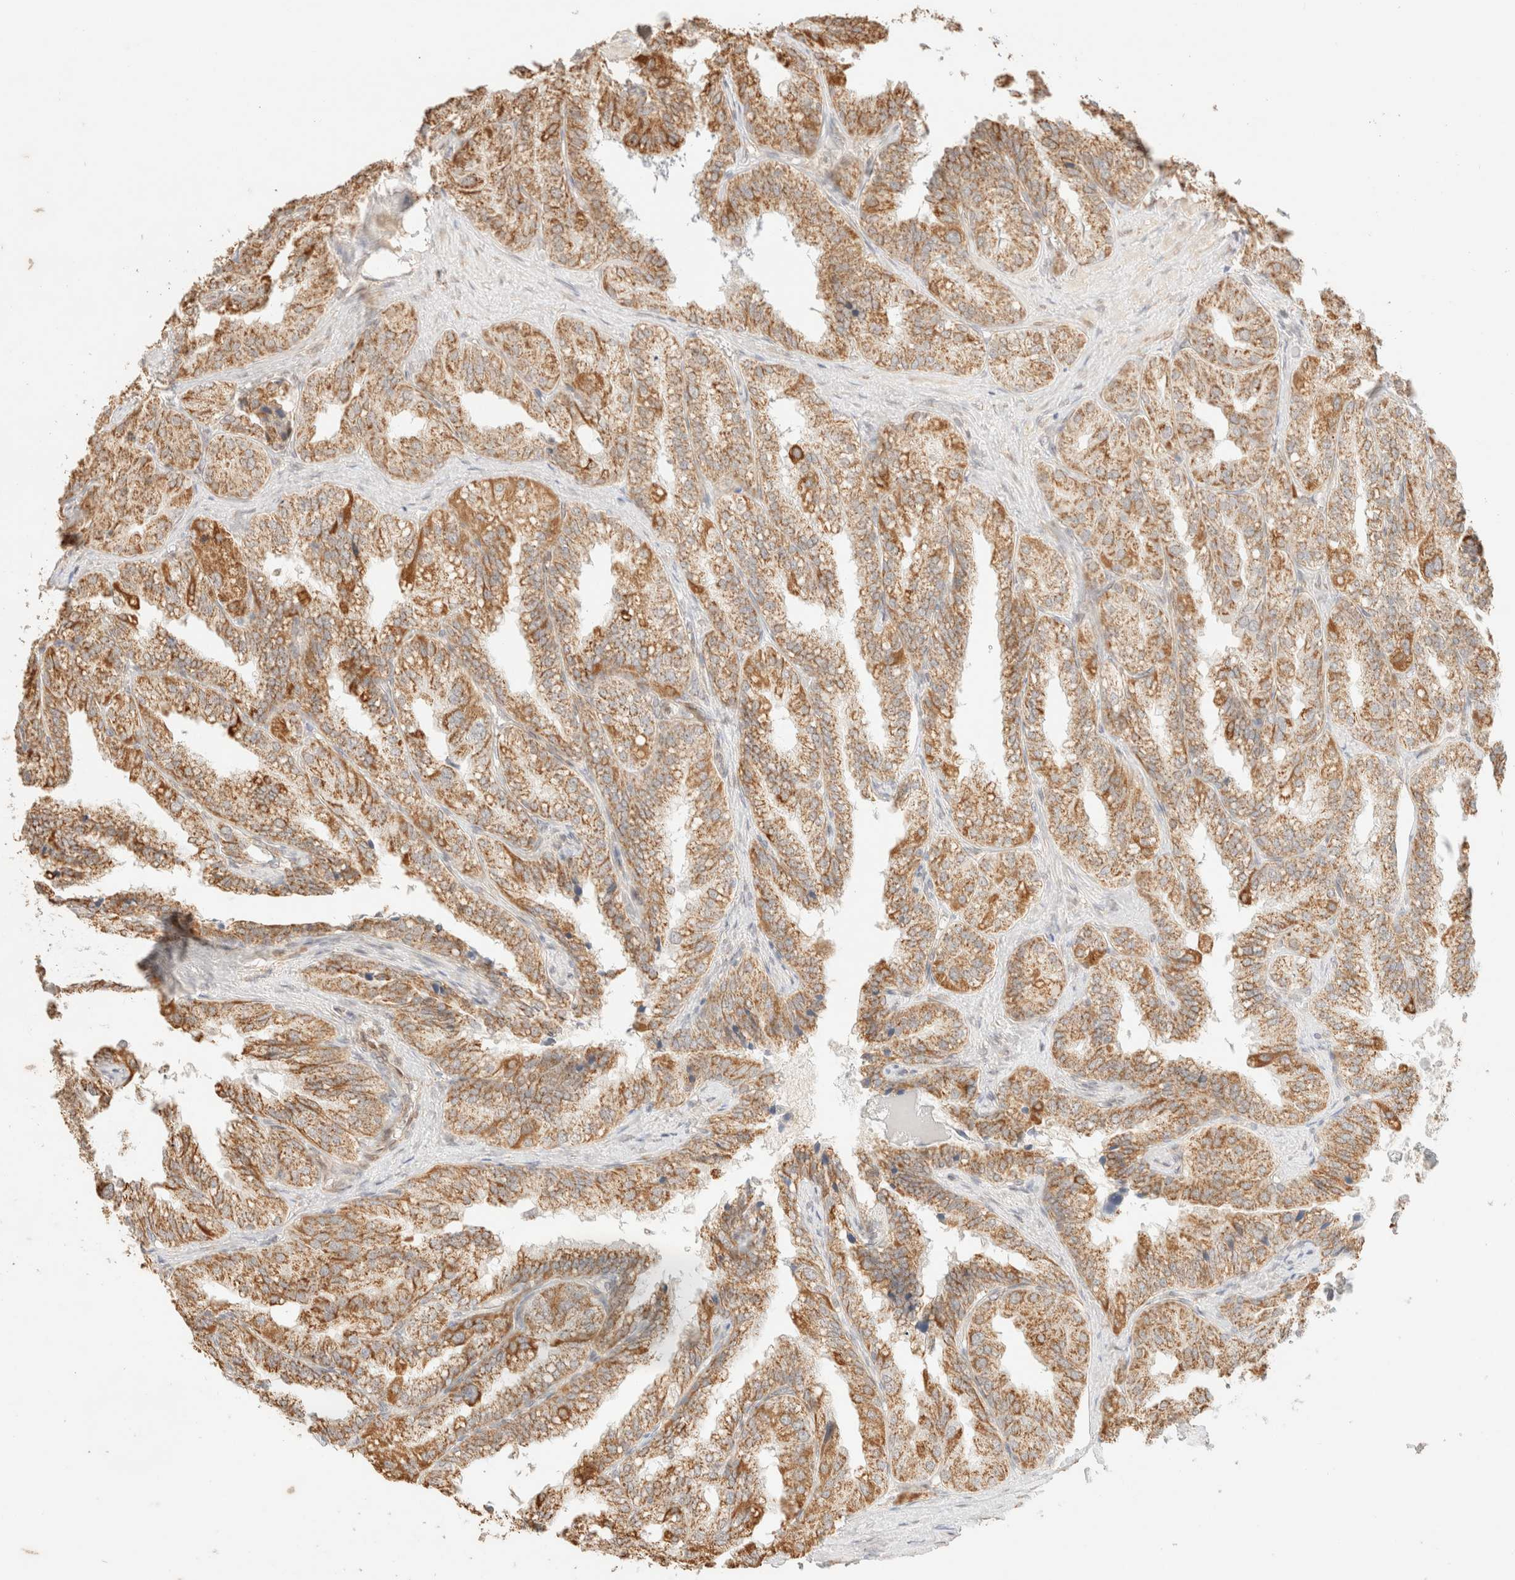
{"staining": {"intensity": "moderate", "quantity": ">75%", "location": "cytoplasmic/membranous"}, "tissue": "seminal vesicle", "cell_type": "Glandular cells", "image_type": "normal", "snomed": [{"axis": "morphology", "description": "Normal tissue, NOS"}, {"axis": "topography", "description": "Prostate"}, {"axis": "topography", "description": "Seminal veicle"}], "caption": "Normal seminal vesicle shows moderate cytoplasmic/membranous positivity in about >75% of glandular cells (DAB (3,3'-diaminobenzidine) IHC, brown staining for protein, blue staining for nuclei)..", "gene": "TACO1", "patient": {"sex": "male", "age": 51}}